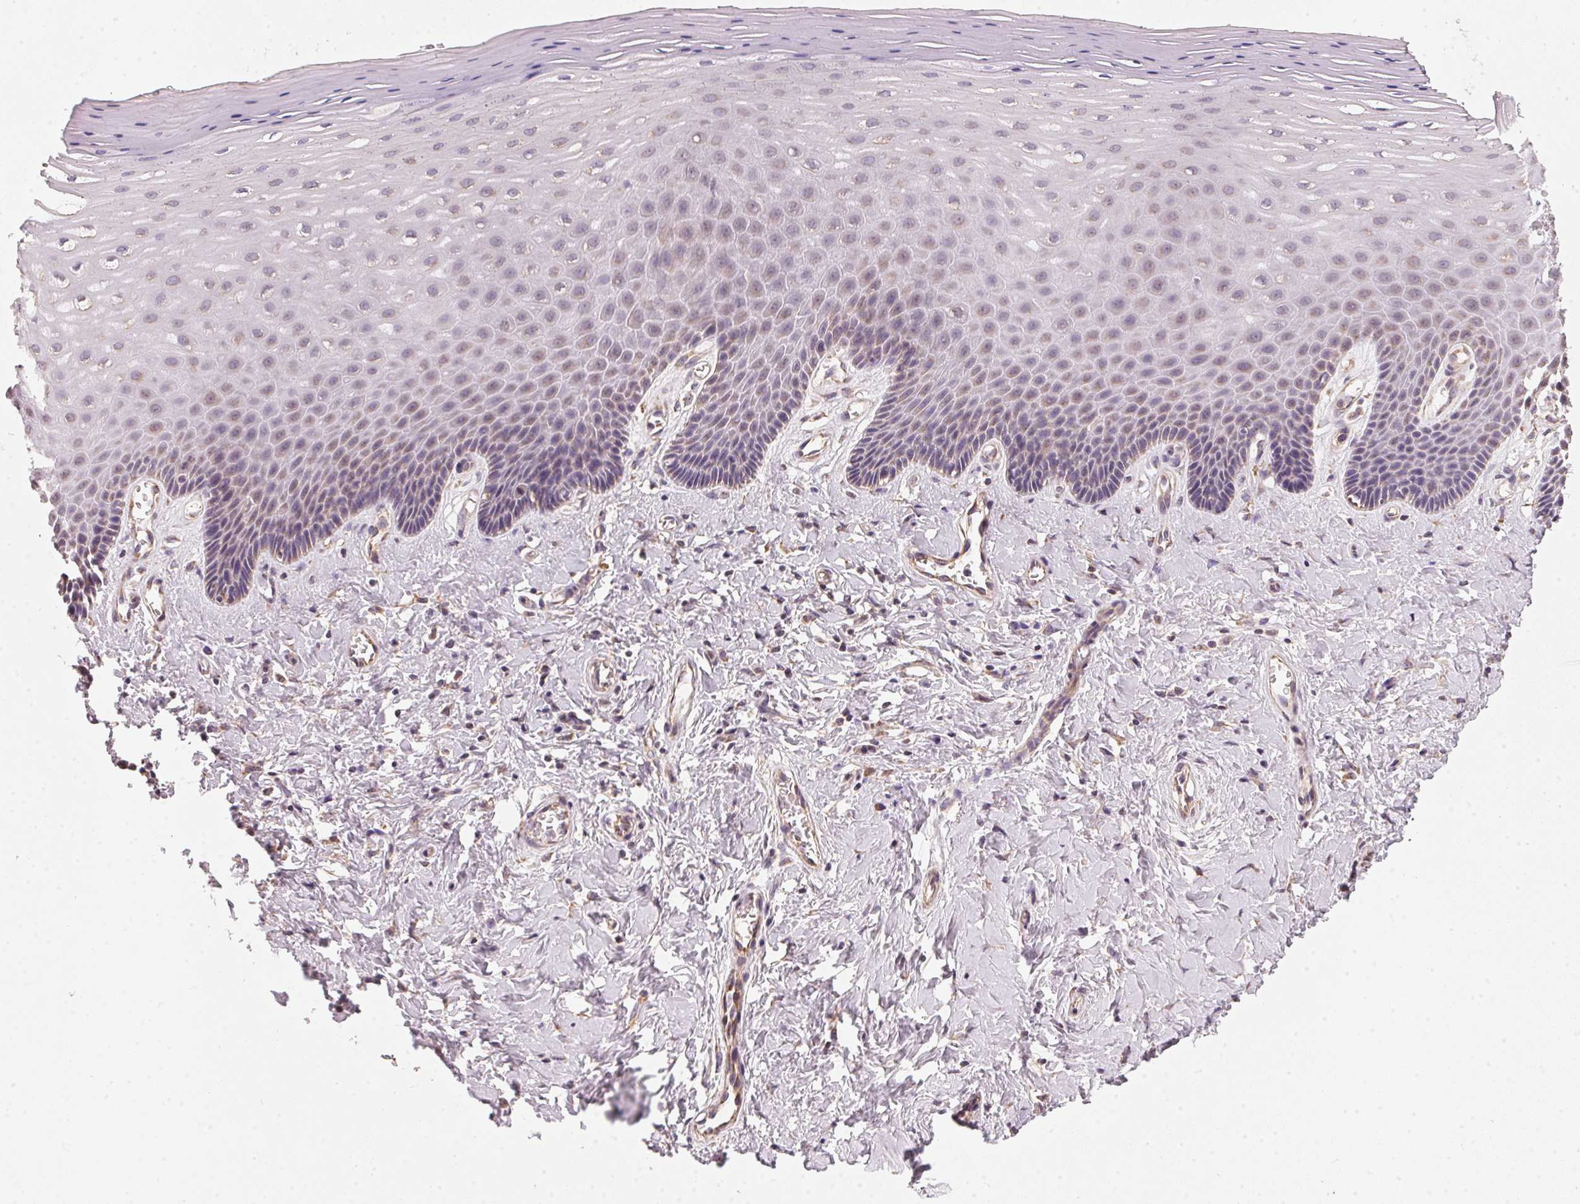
{"staining": {"intensity": "weak", "quantity": "25%-75%", "location": "cytoplasmic/membranous"}, "tissue": "vagina", "cell_type": "Squamous epithelial cells", "image_type": "normal", "snomed": [{"axis": "morphology", "description": "Normal tissue, NOS"}, {"axis": "topography", "description": "Vagina"}], "caption": "Immunohistochemistry image of benign vagina: human vagina stained using IHC exhibits low levels of weak protein expression localized specifically in the cytoplasmic/membranous of squamous epithelial cells, appearing as a cytoplasmic/membranous brown color.", "gene": "MATCAP1", "patient": {"sex": "female", "age": 83}}